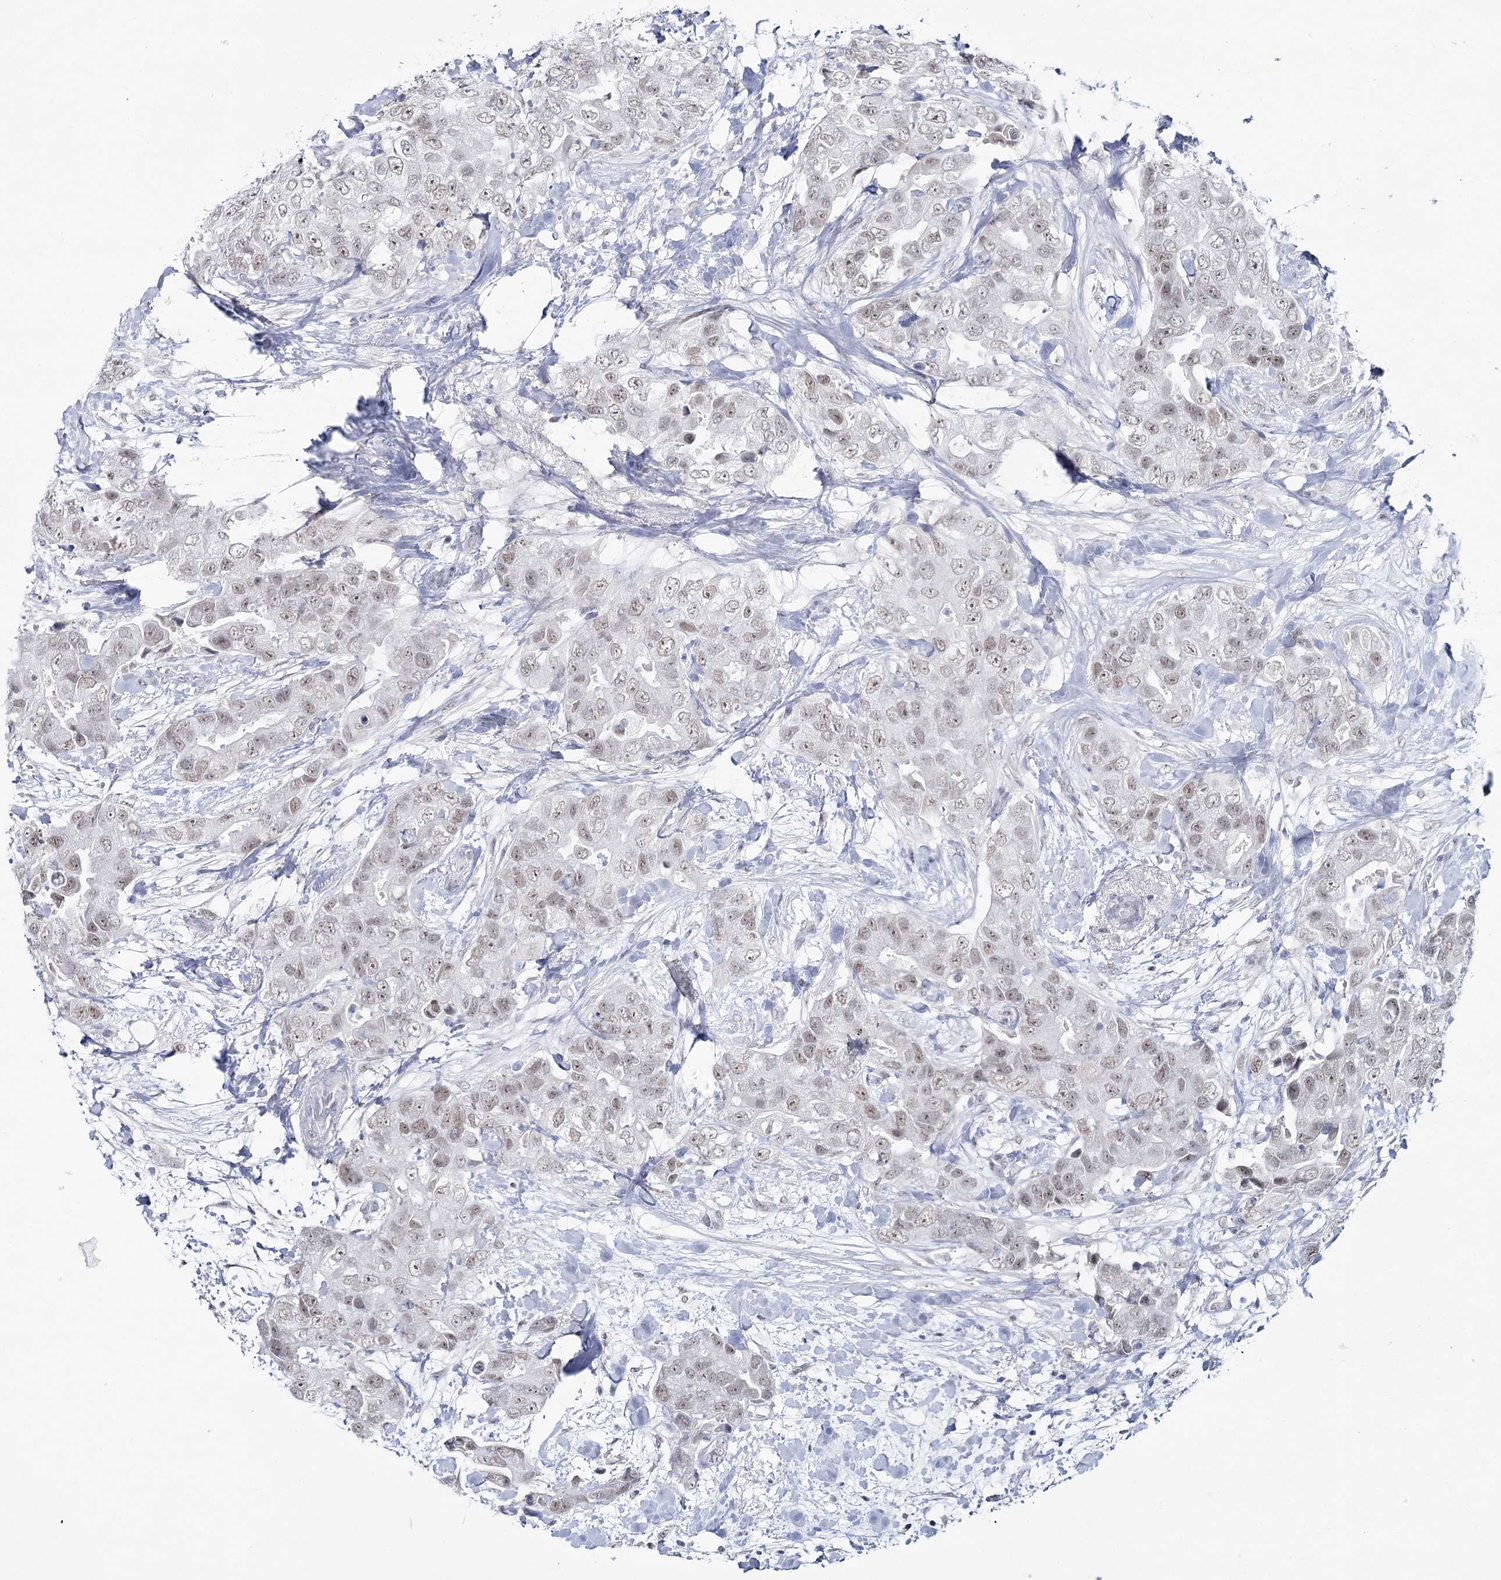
{"staining": {"intensity": "weak", "quantity": ">75%", "location": "nuclear"}, "tissue": "breast cancer", "cell_type": "Tumor cells", "image_type": "cancer", "snomed": [{"axis": "morphology", "description": "Duct carcinoma"}, {"axis": "topography", "description": "Breast"}], "caption": "Immunohistochemistry of breast intraductal carcinoma displays low levels of weak nuclear positivity in about >75% of tumor cells.", "gene": "ZC3H8", "patient": {"sex": "female", "age": 62}}